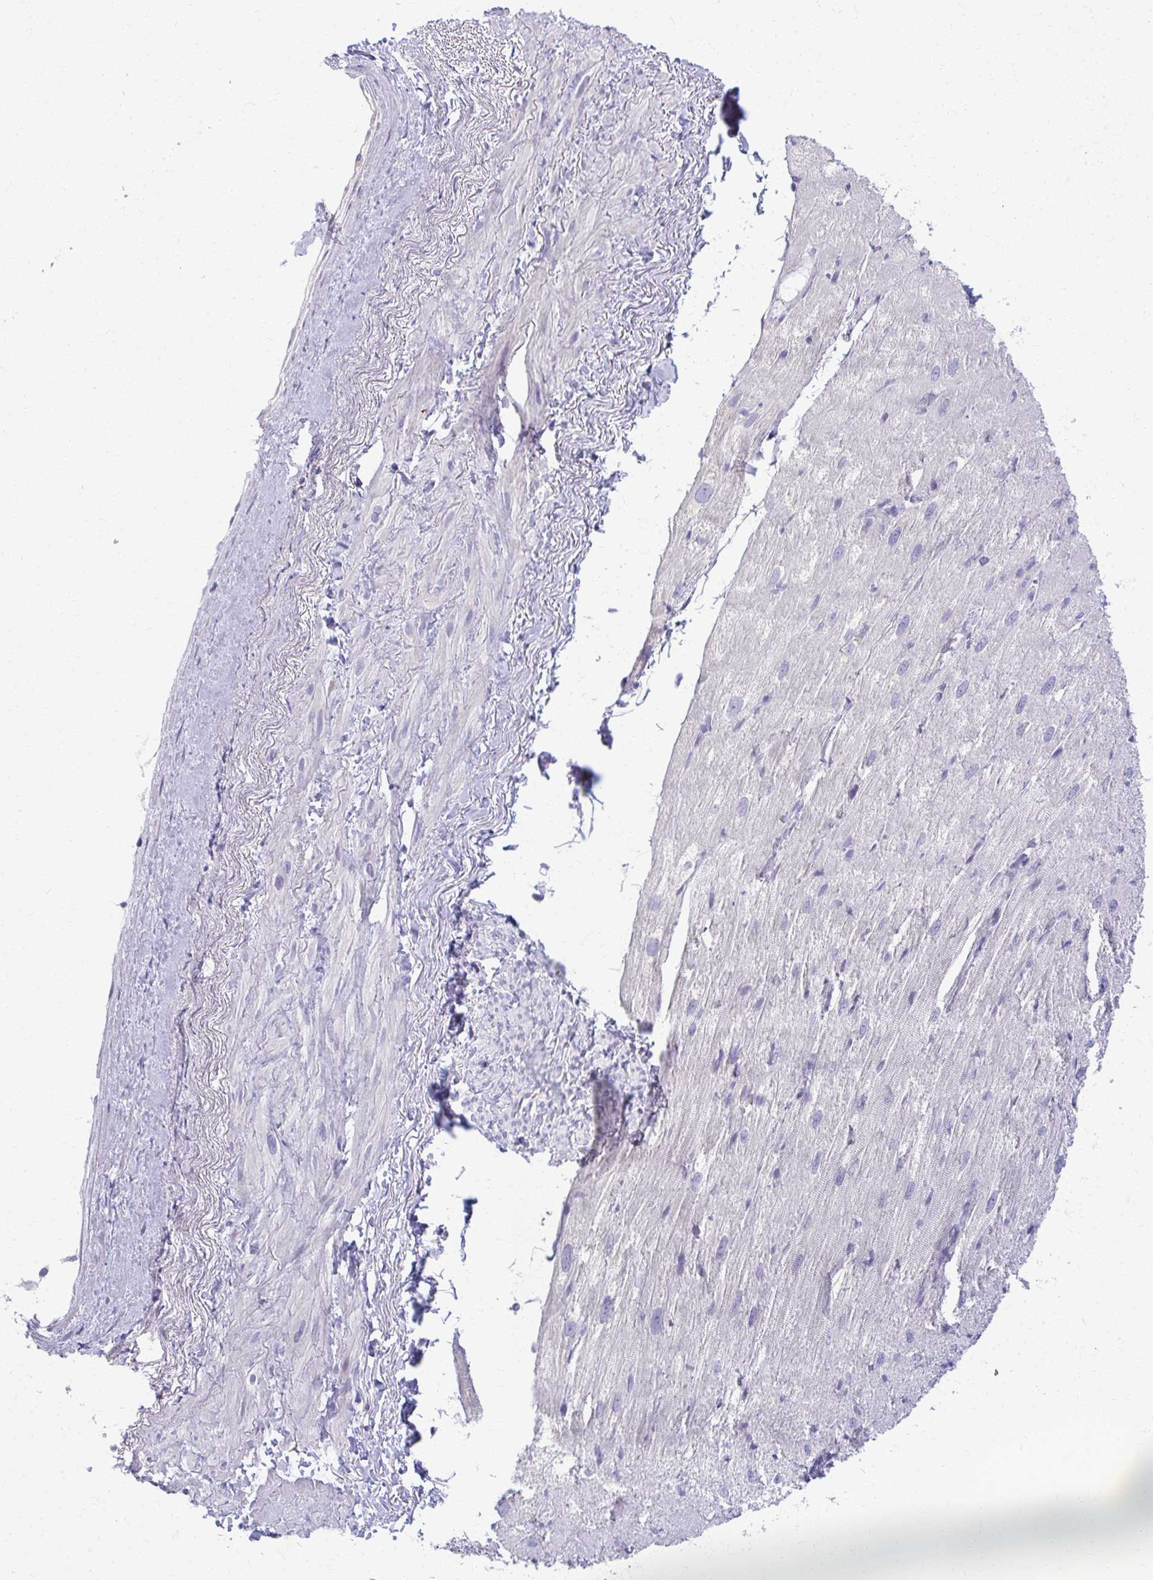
{"staining": {"intensity": "negative", "quantity": "none", "location": "none"}, "tissue": "heart muscle", "cell_type": "Cardiomyocytes", "image_type": "normal", "snomed": [{"axis": "morphology", "description": "Normal tissue, NOS"}, {"axis": "topography", "description": "Heart"}], "caption": "Immunohistochemistry micrograph of unremarkable heart muscle: heart muscle stained with DAB displays no significant protein staining in cardiomyocytes. Brightfield microscopy of immunohistochemistry stained with DAB (3,3'-diaminobenzidine) (brown) and hematoxylin (blue), captured at high magnification.", "gene": "ENSG00000275249", "patient": {"sex": "male", "age": 62}}